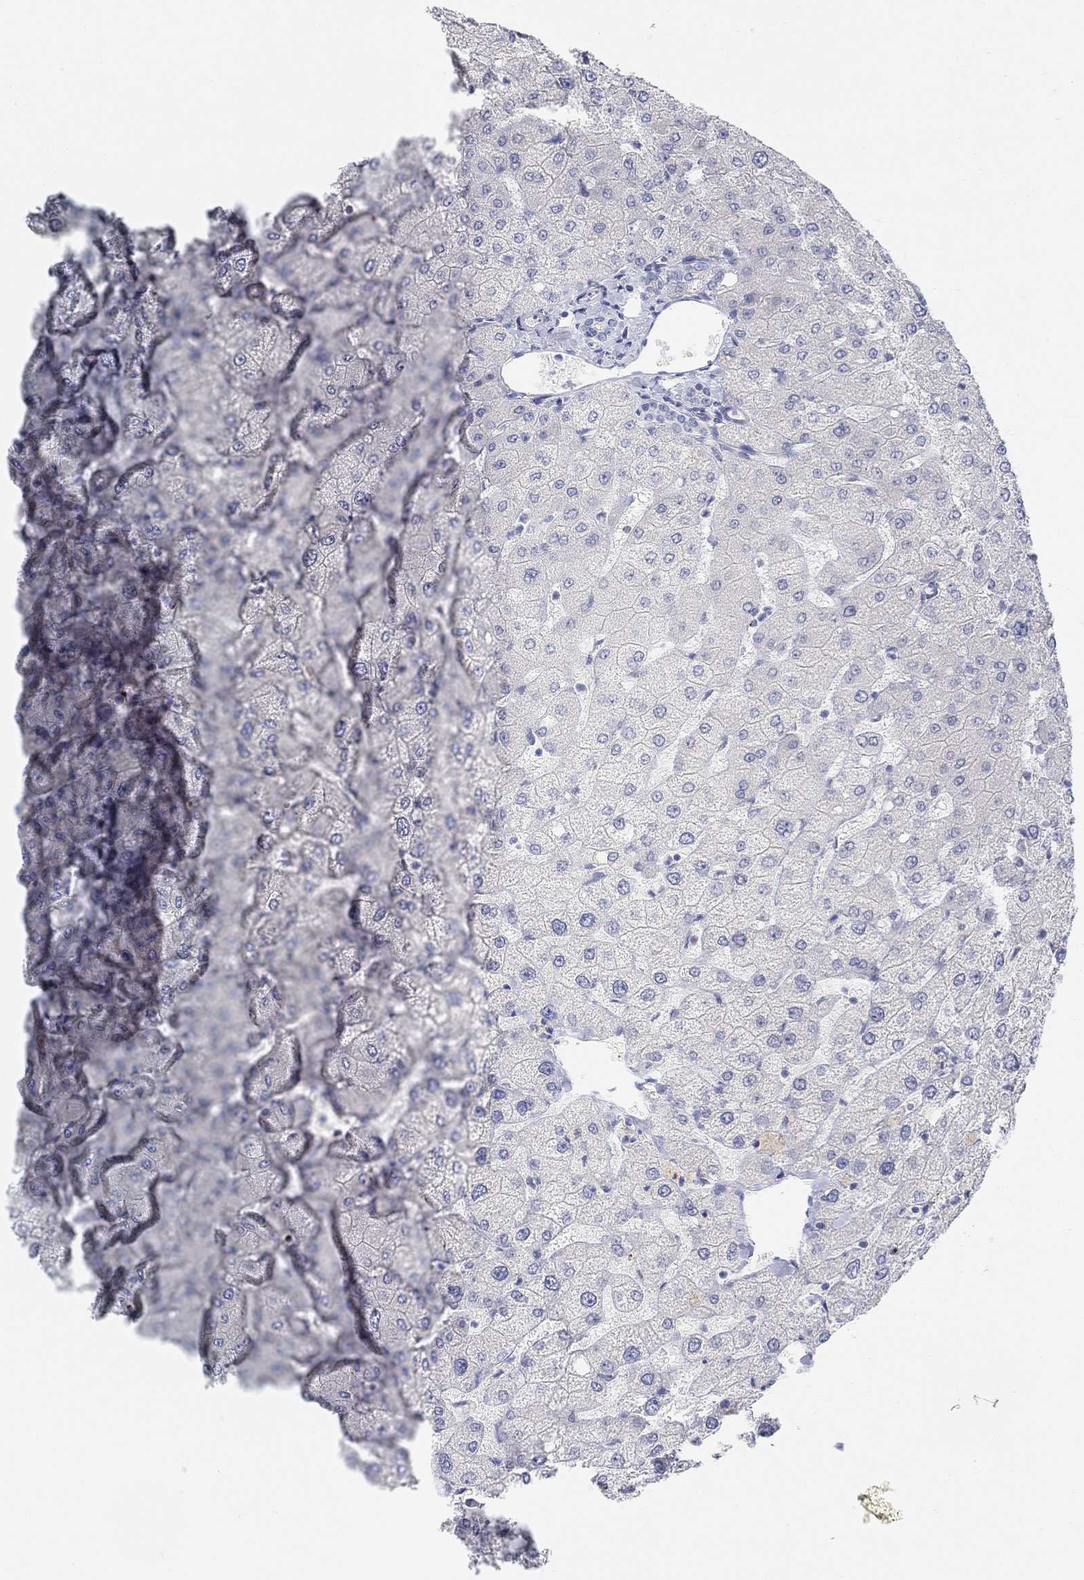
{"staining": {"intensity": "negative", "quantity": "none", "location": "none"}, "tissue": "liver", "cell_type": "Cholangiocytes", "image_type": "normal", "snomed": [{"axis": "morphology", "description": "Normal tissue, NOS"}, {"axis": "topography", "description": "Liver"}], "caption": "An immunohistochemistry (IHC) histopathology image of benign liver is shown. There is no staining in cholangiocytes of liver. (Brightfield microscopy of DAB immunohistochemistry (IHC) at high magnification).", "gene": "ANO7", "patient": {"sex": "female", "age": 54}}